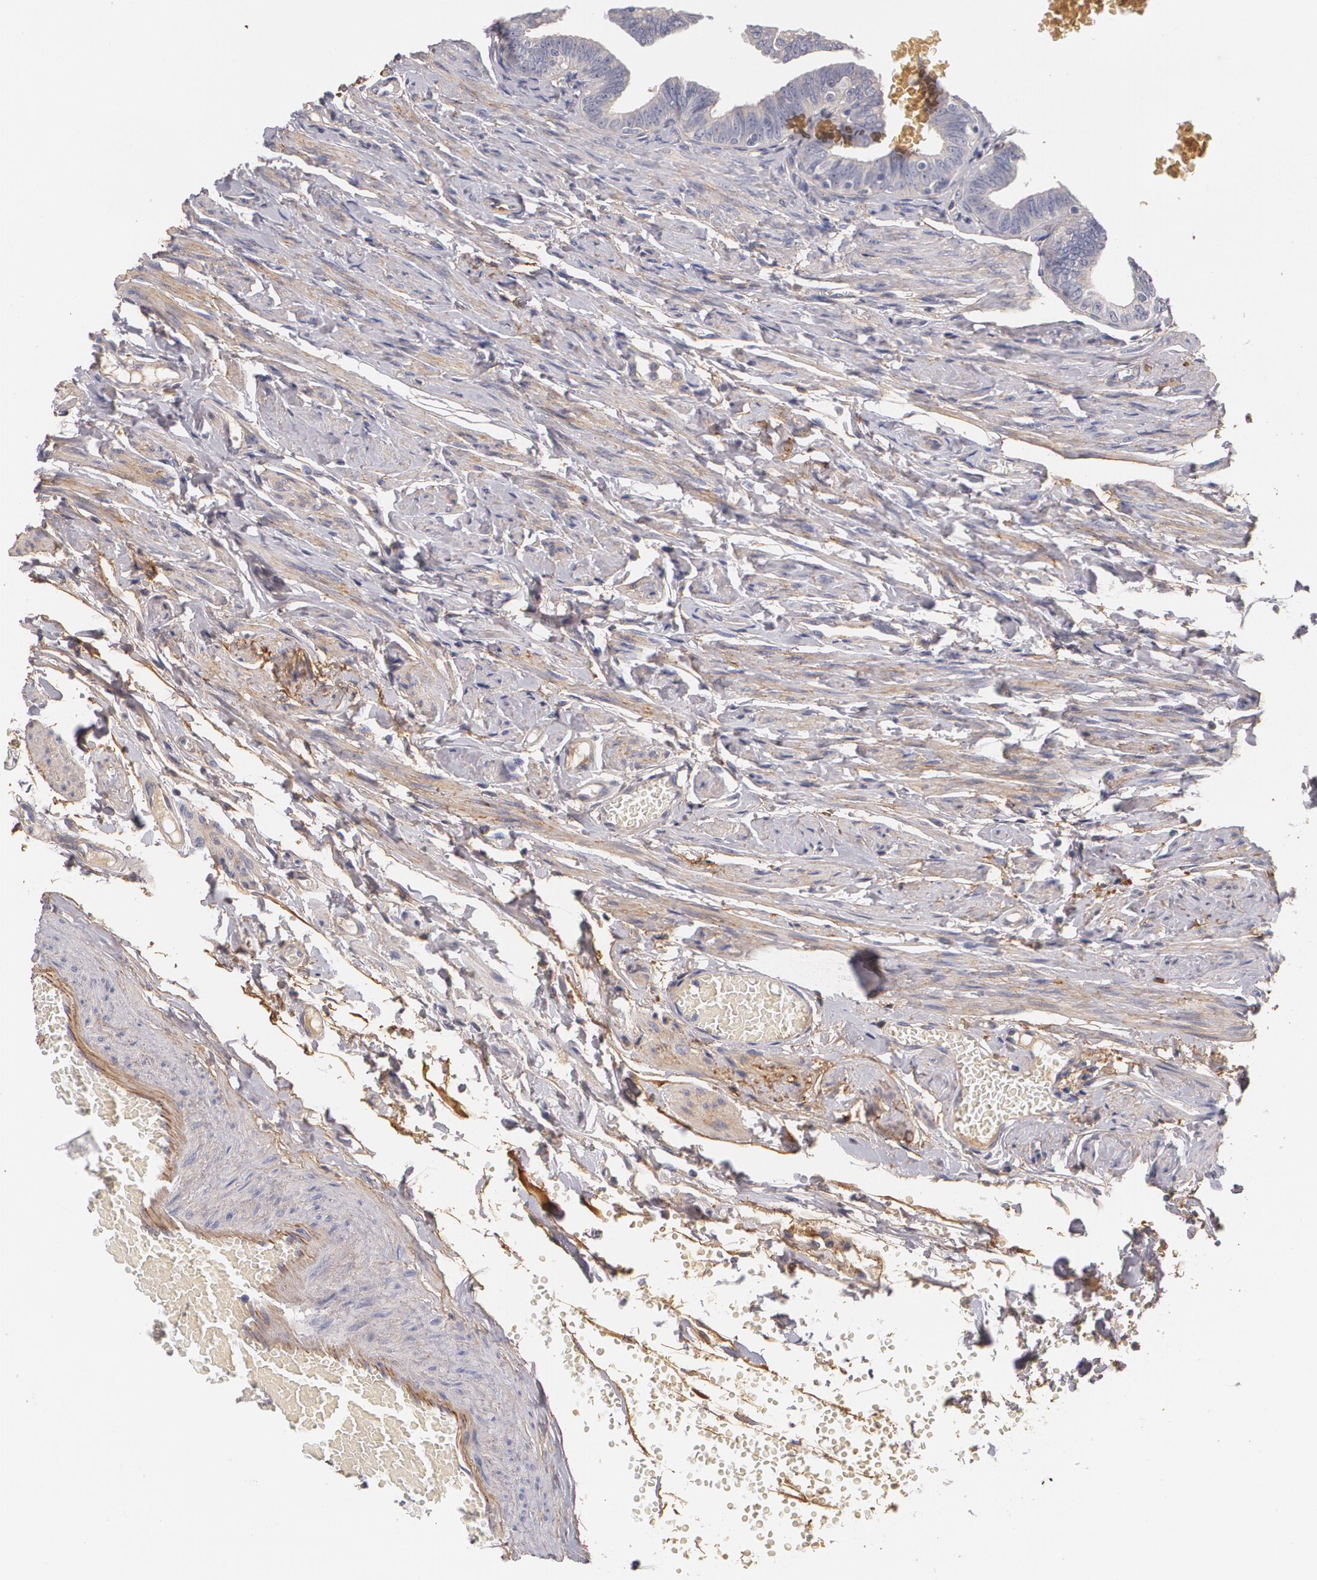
{"staining": {"intensity": "negative", "quantity": "none", "location": "none"}, "tissue": "fallopian tube", "cell_type": "Glandular cells", "image_type": "normal", "snomed": [{"axis": "morphology", "description": "Normal tissue, NOS"}, {"axis": "topography", "description": "Fallopian tube"}, {"axis": "topography", "description": "Ovary"}], "caption": "Immunohistochemical staining of unremarkable fallopian tube shows no significant staining in glandular cells.", "gene": "FBLN1", "patient": {"sex": "female", "age": 69}}